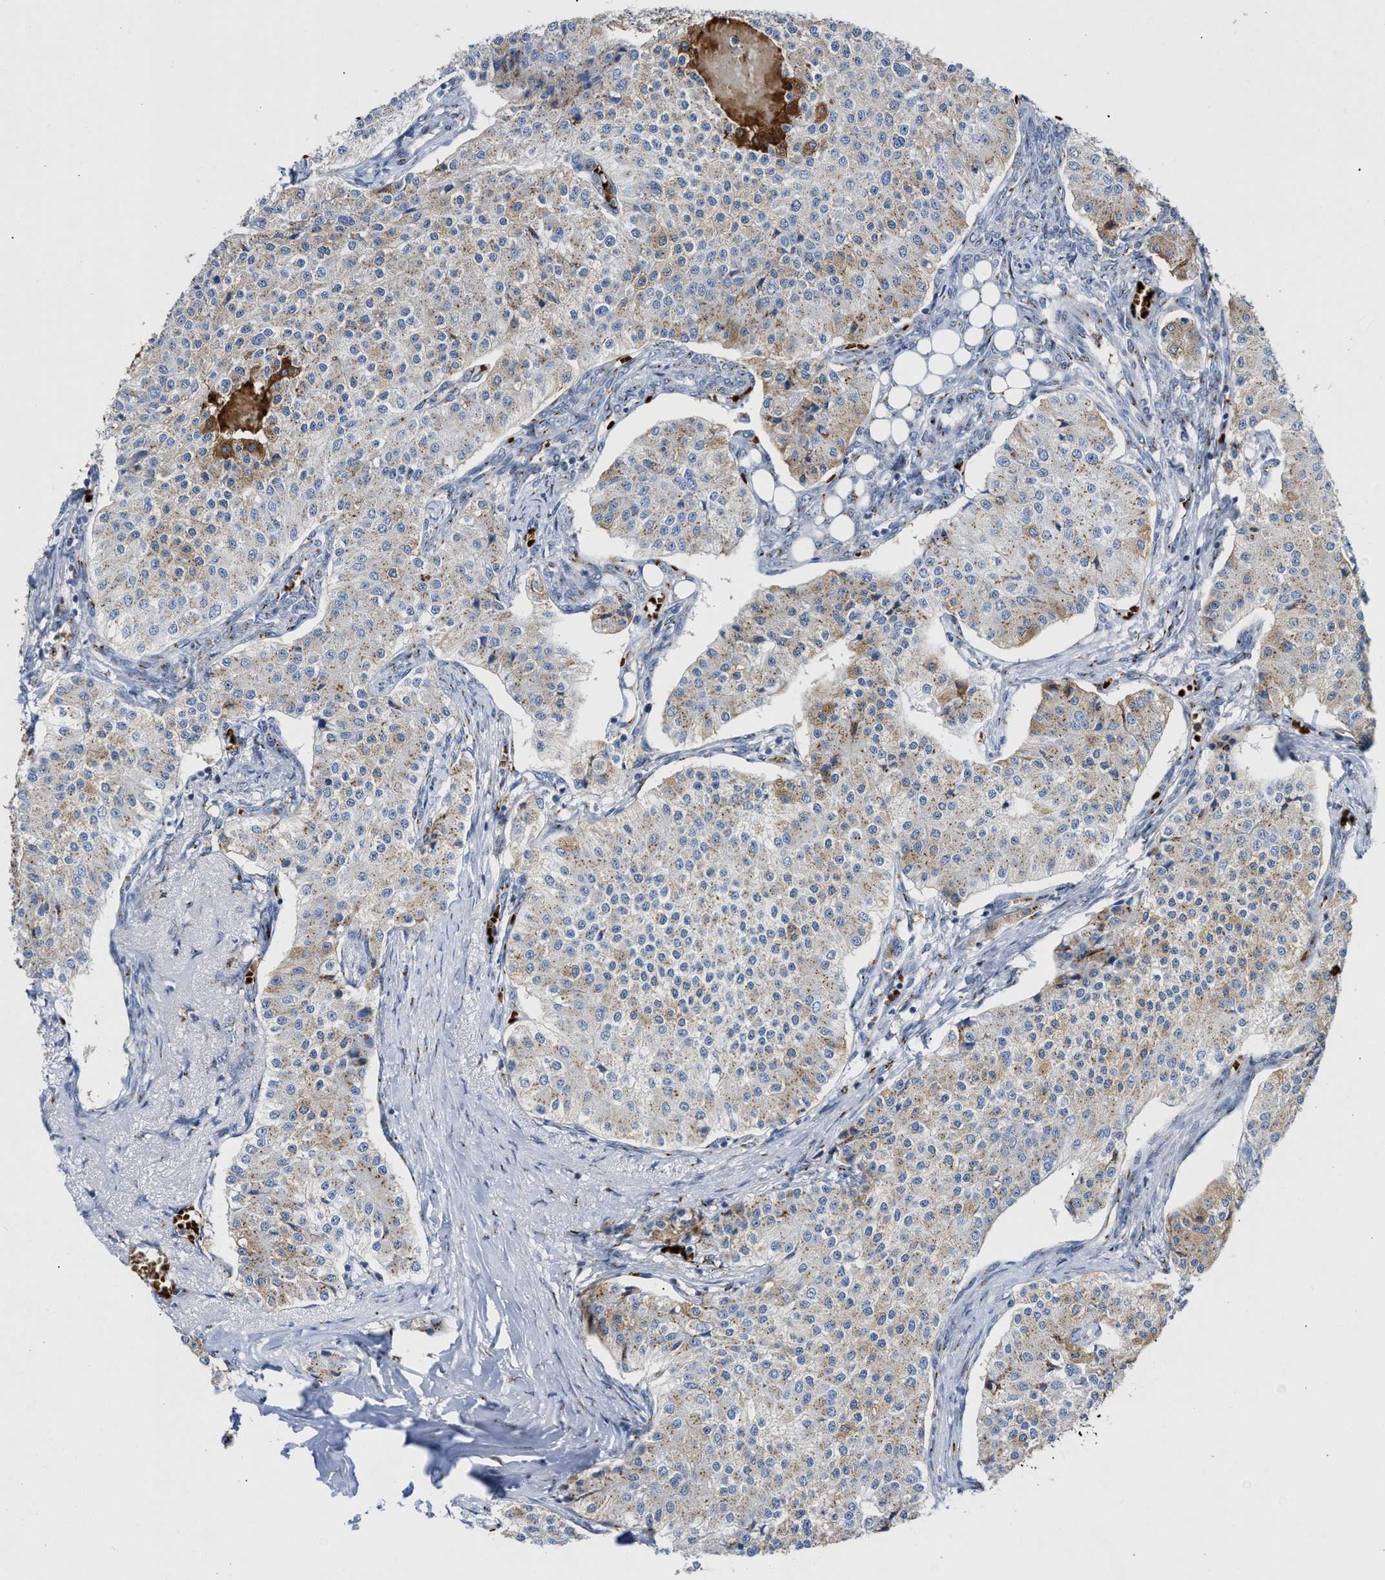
{"staining": {"intensity": "moderate", "quantity": "25%-75%", "location": "cytoplasmic/membranous"}, "tissue": "carcinoid", "cell_type": "Tumor cells", "image_type": "cancer", "snomed": [{"axis": "morphology", "description": "Carcinoid, malignant, NOS"}, {"axis": "topography", "description": "Colon"}], "caption": "Tumor cells display medium levels of moderate cytoplasmic/membranous staining in approximately 25%-75% of cells in carcinoid.", "gene": "CCL2", "patient": {"sex": "female", "age": 52}}